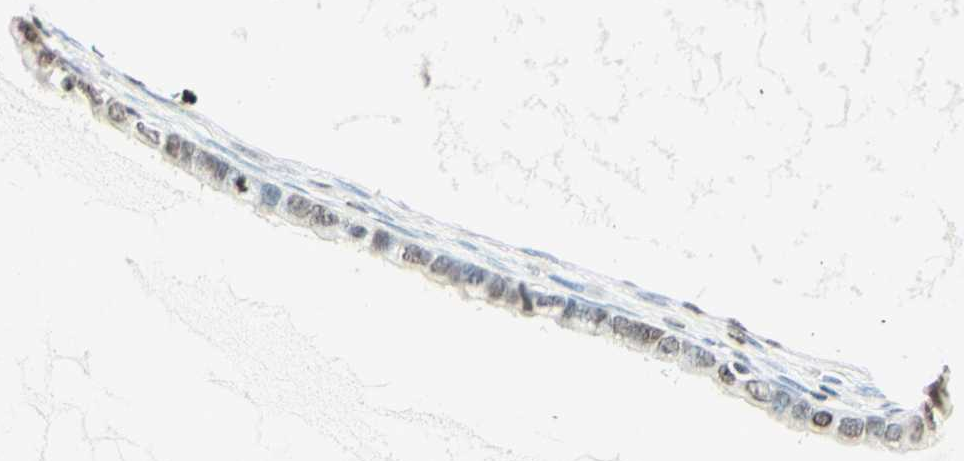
{"staining": {"intensity": "weak", "quantity": "25%-75%", "location": "nuclear"}, "tissue": "ovarian cancer", "cell_type": "Tumor cells", "image_type": "cancer", "snomed": [{"axis": "morphology", "description": "Cystadenocarcinoma, mucinous, NOS"}, {"axis": "topography", "description": "Ovary"}], "caption": "Immunohistochemical staining of human ovarian cancer (mucinous cystadenocarcinoma) shows low levels of weak nuclear positivity in approximately 25%-75% of tumor cells. (Stains: DAB (3,3'-diaminobenzidine) in brown, nuclei in blue, Microscopy: brightfield microscopy at high magnification).", "gene": "MSH2", "patient": {"sex": "female", "age": 80}}